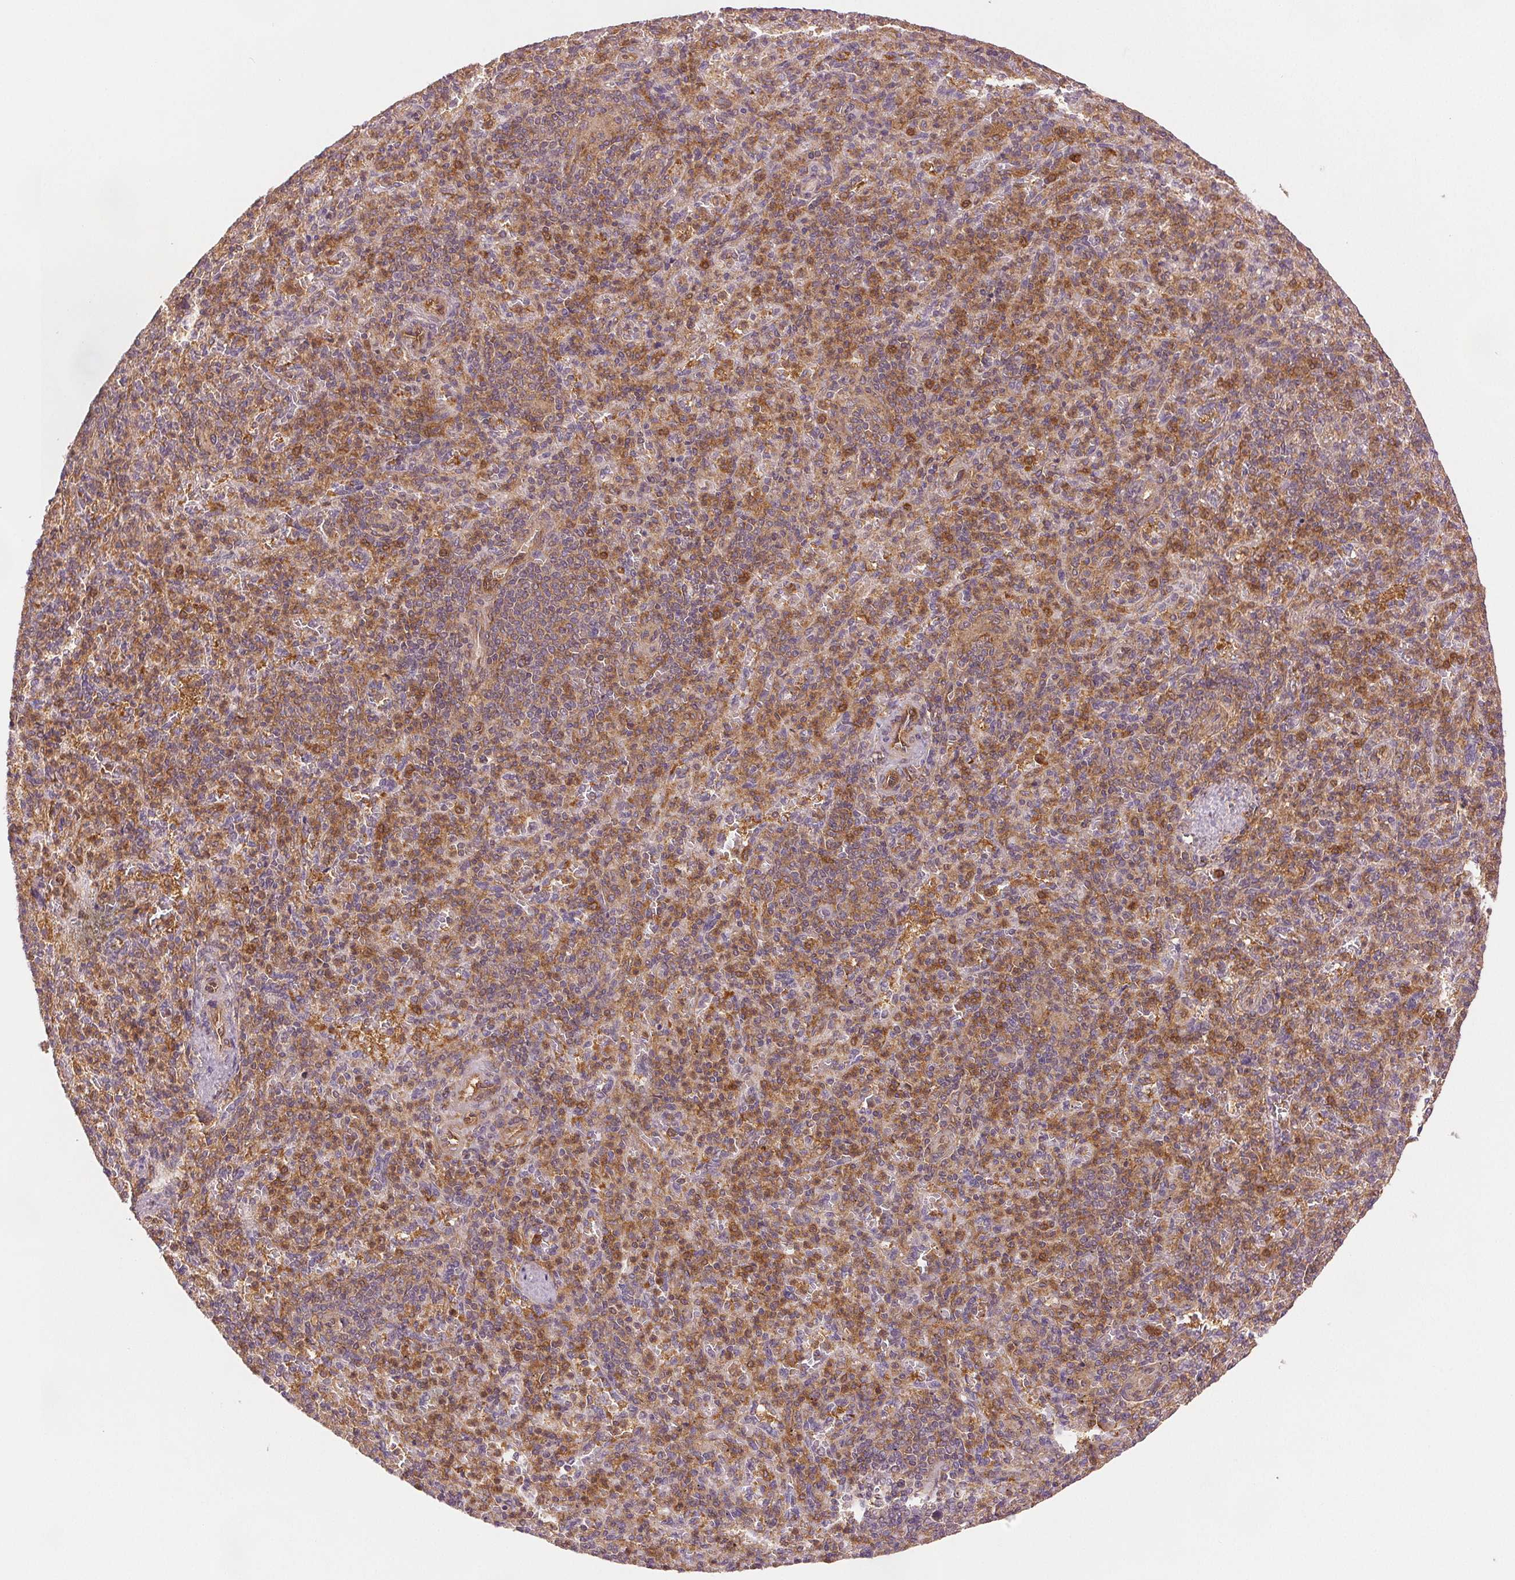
{"staining": {"intensity": "moderate", "quantity": "25%-75%", "location": "cytoplasmic/membranous"}, "tissue": "spleen", "cell_type": "Cells in red pulp", "image_type": "normal", "snomed": [{"axis": "morphology", "description": "Normal tissue, NOS"}, {"axis": "topography", "description": "Spleen"}], "caption": "Protein expression analysis of benign human spleen reveals moderate cytoplasmic/membranous staining in approximately 25%-75% of cells in red pulp. (brown staining indicates protein expression, while blue staining denotes nuclei).", "gene": "DIAPH2", "patient": {"sex": "female", "age": 74}}